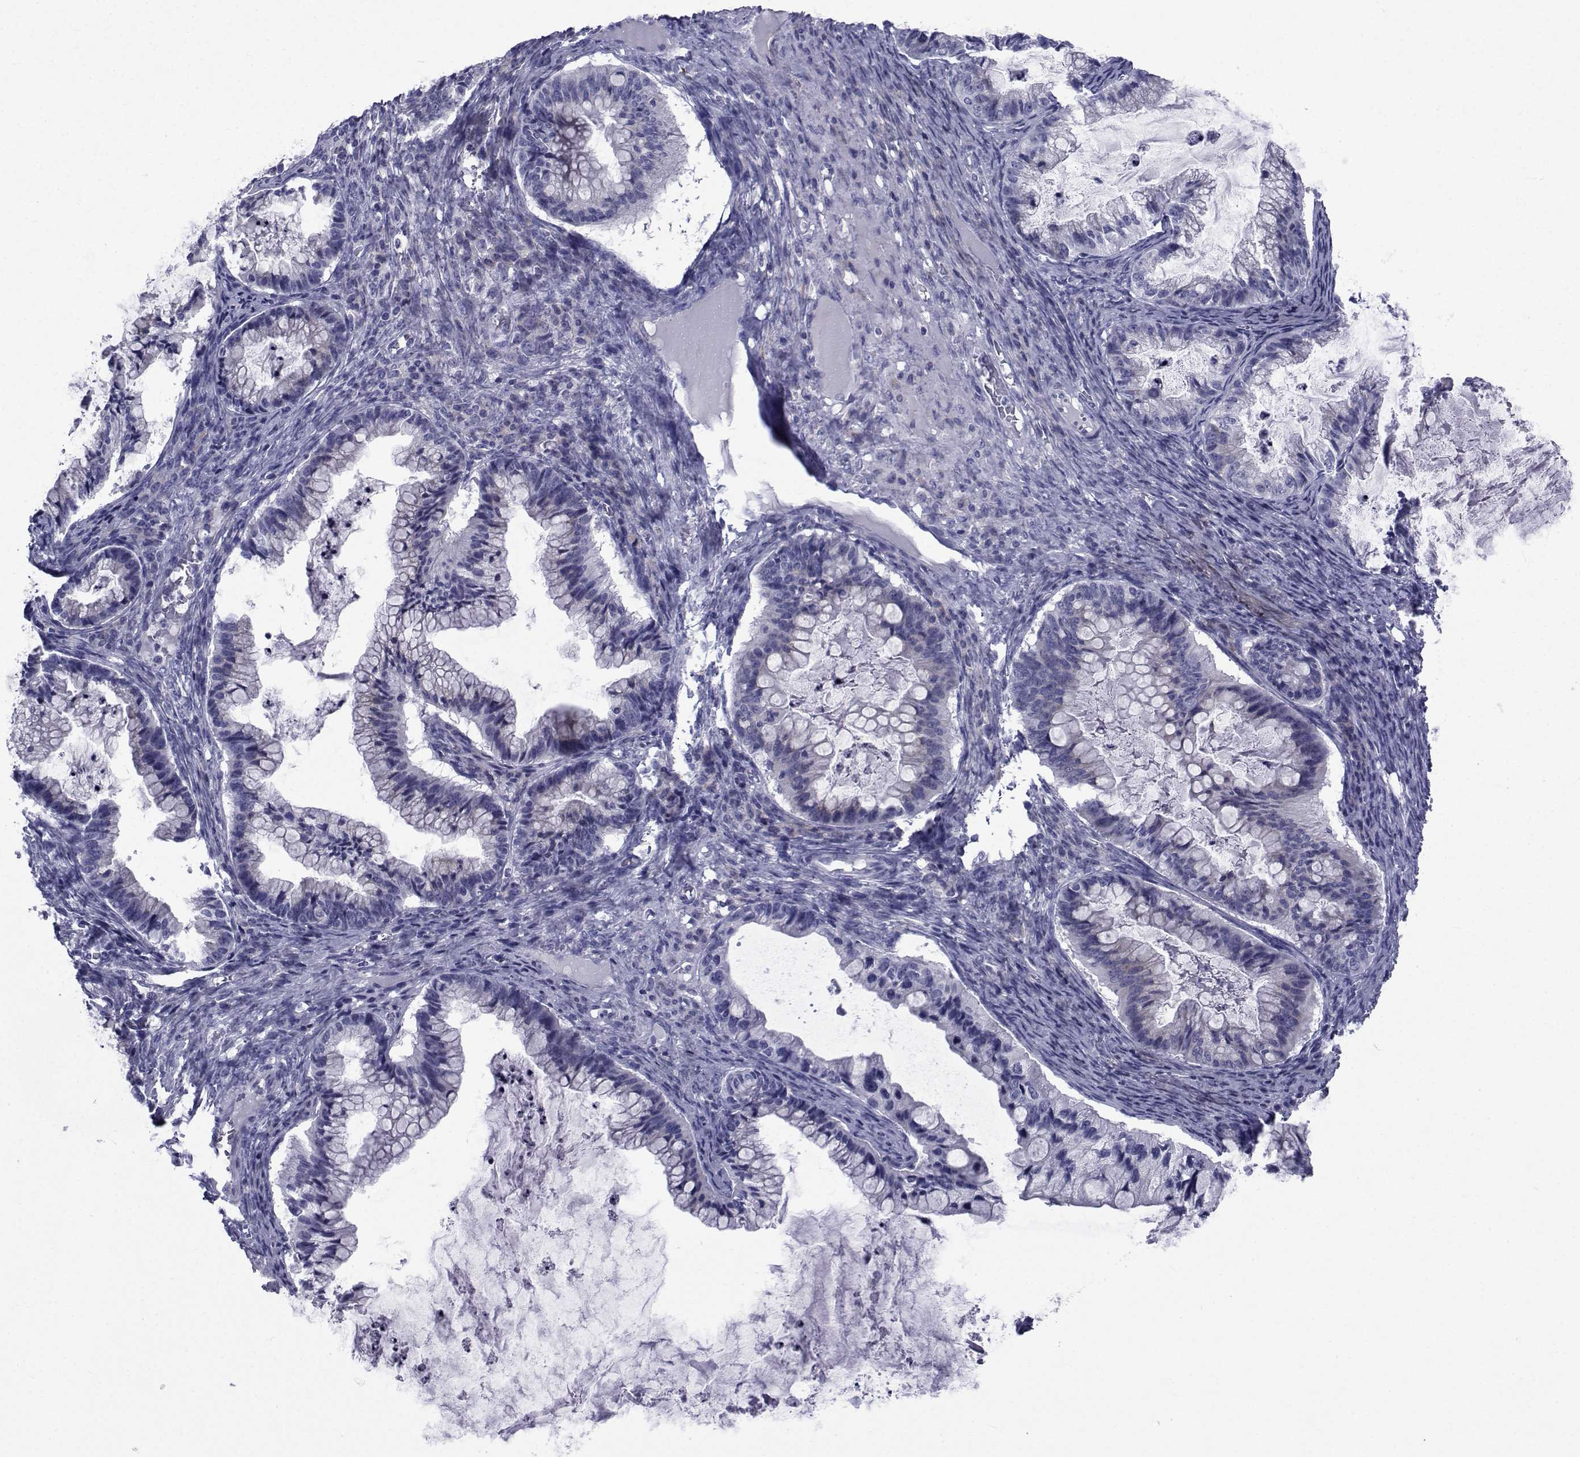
{"staining": {"intensity": "negative", "quantity": "none", "location": "none"}, "tissue": "ovarian cancer", "cell_type": "Tumor cells", "image_type": "cancer", "snomed": [{"axis": "morphology", "description": "Cystadenocarcinoma, mucinous, NOS"}, {"axis": "topography", "description": "Ovary"}], "caption": "Tumor cells are negative for protein expression in human ovarian mucinous cystadenocarcinoma.", "gene": "ROPN1", "patient": {"sex": "female", "age": 57}}